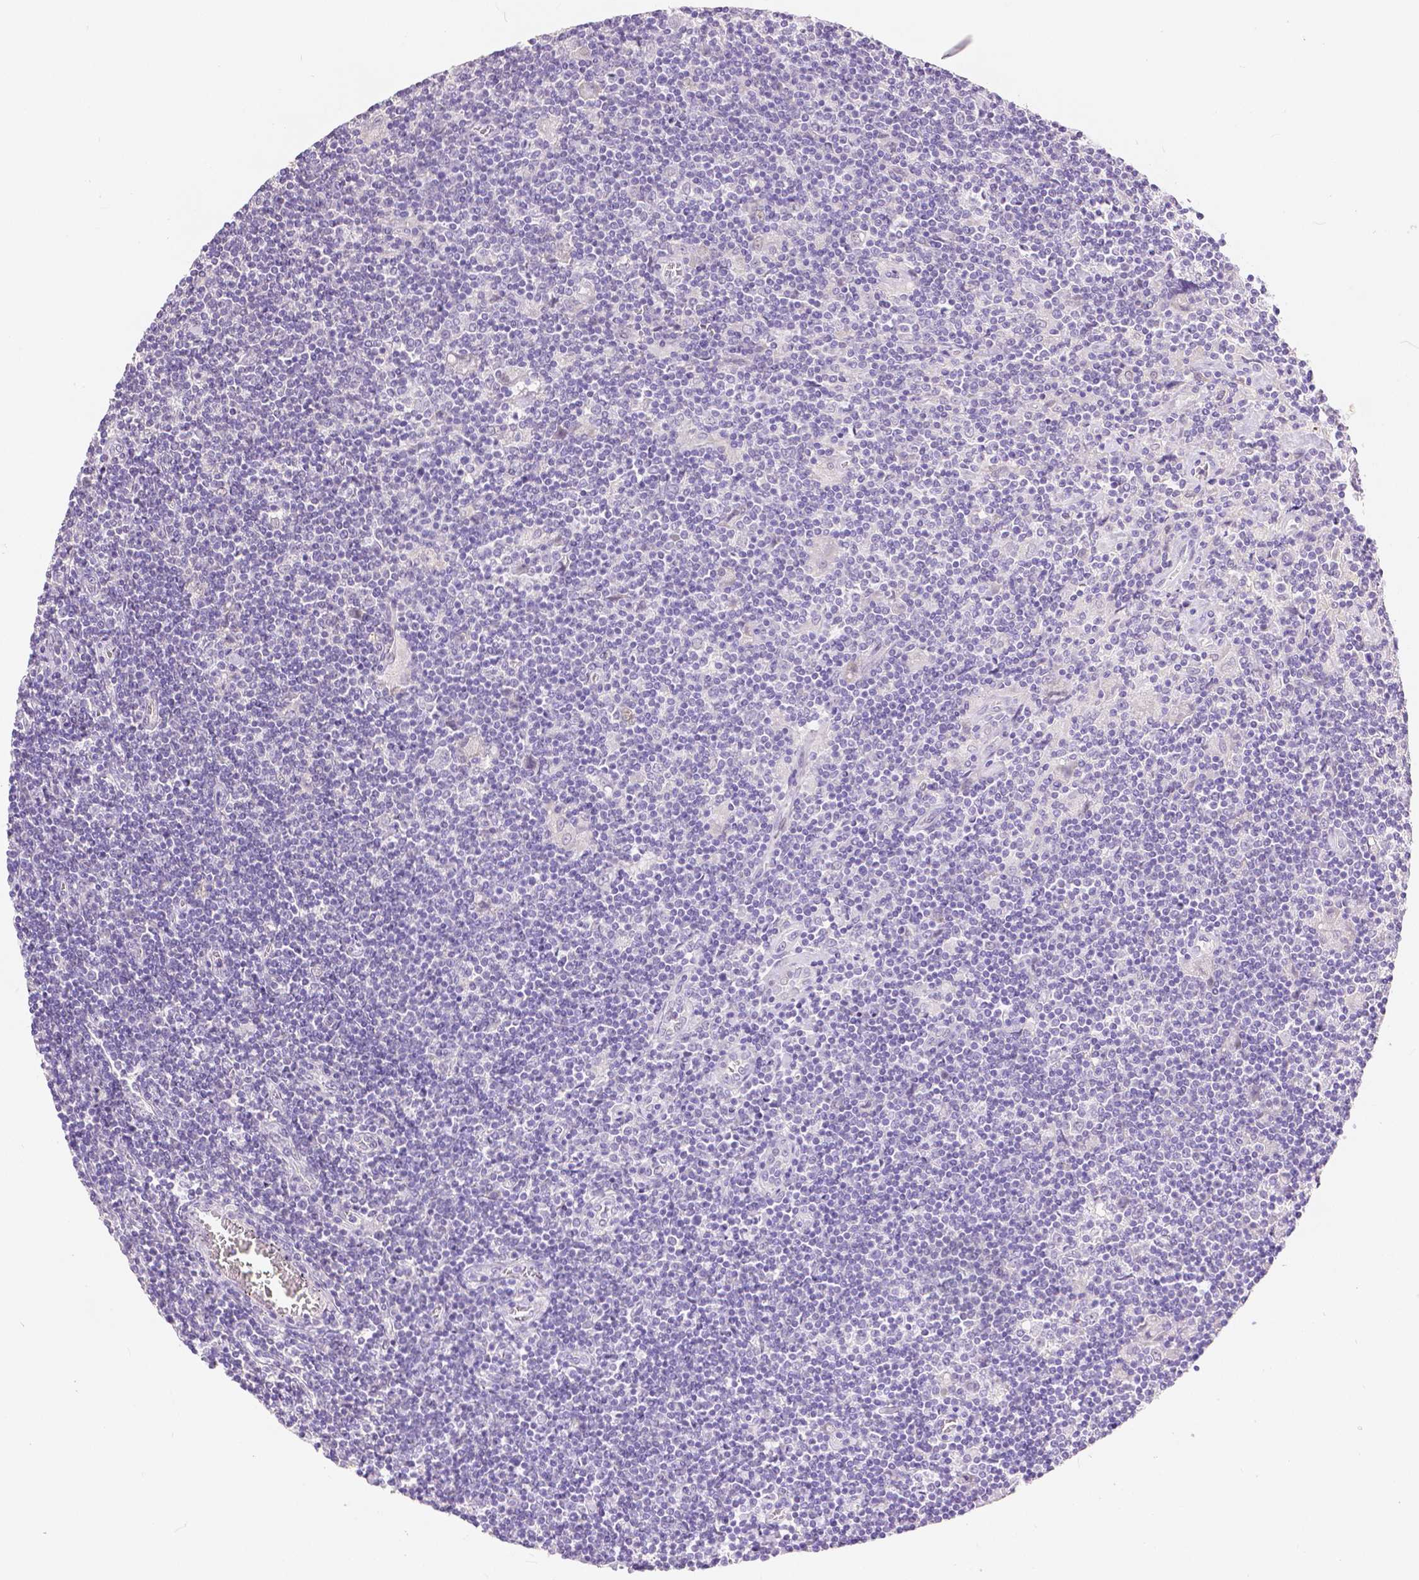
{"staining": {"intensity": "negative", "quantity": "none", "location": "none"}, "tissue": "lymphoma", "cell_type": "Tumor cells", "image_type": "cancer", "snomed": [{"axis": "morphology", "description": "Hodgkin's disease, NOS"}, {"axis": "topography", "description": "Lymph node"}], "caption": "Histopathology image shows no protein expression in tumor cells of Hodgkin's disease tissue. Brightfield microscopy of immunohistochemistry (IHC) stained with DAB (brown) and hematoxylin (blue), captured at high magnification.", "gene": "HNF1B", "patient": {"sex": "male", "age": 40}}